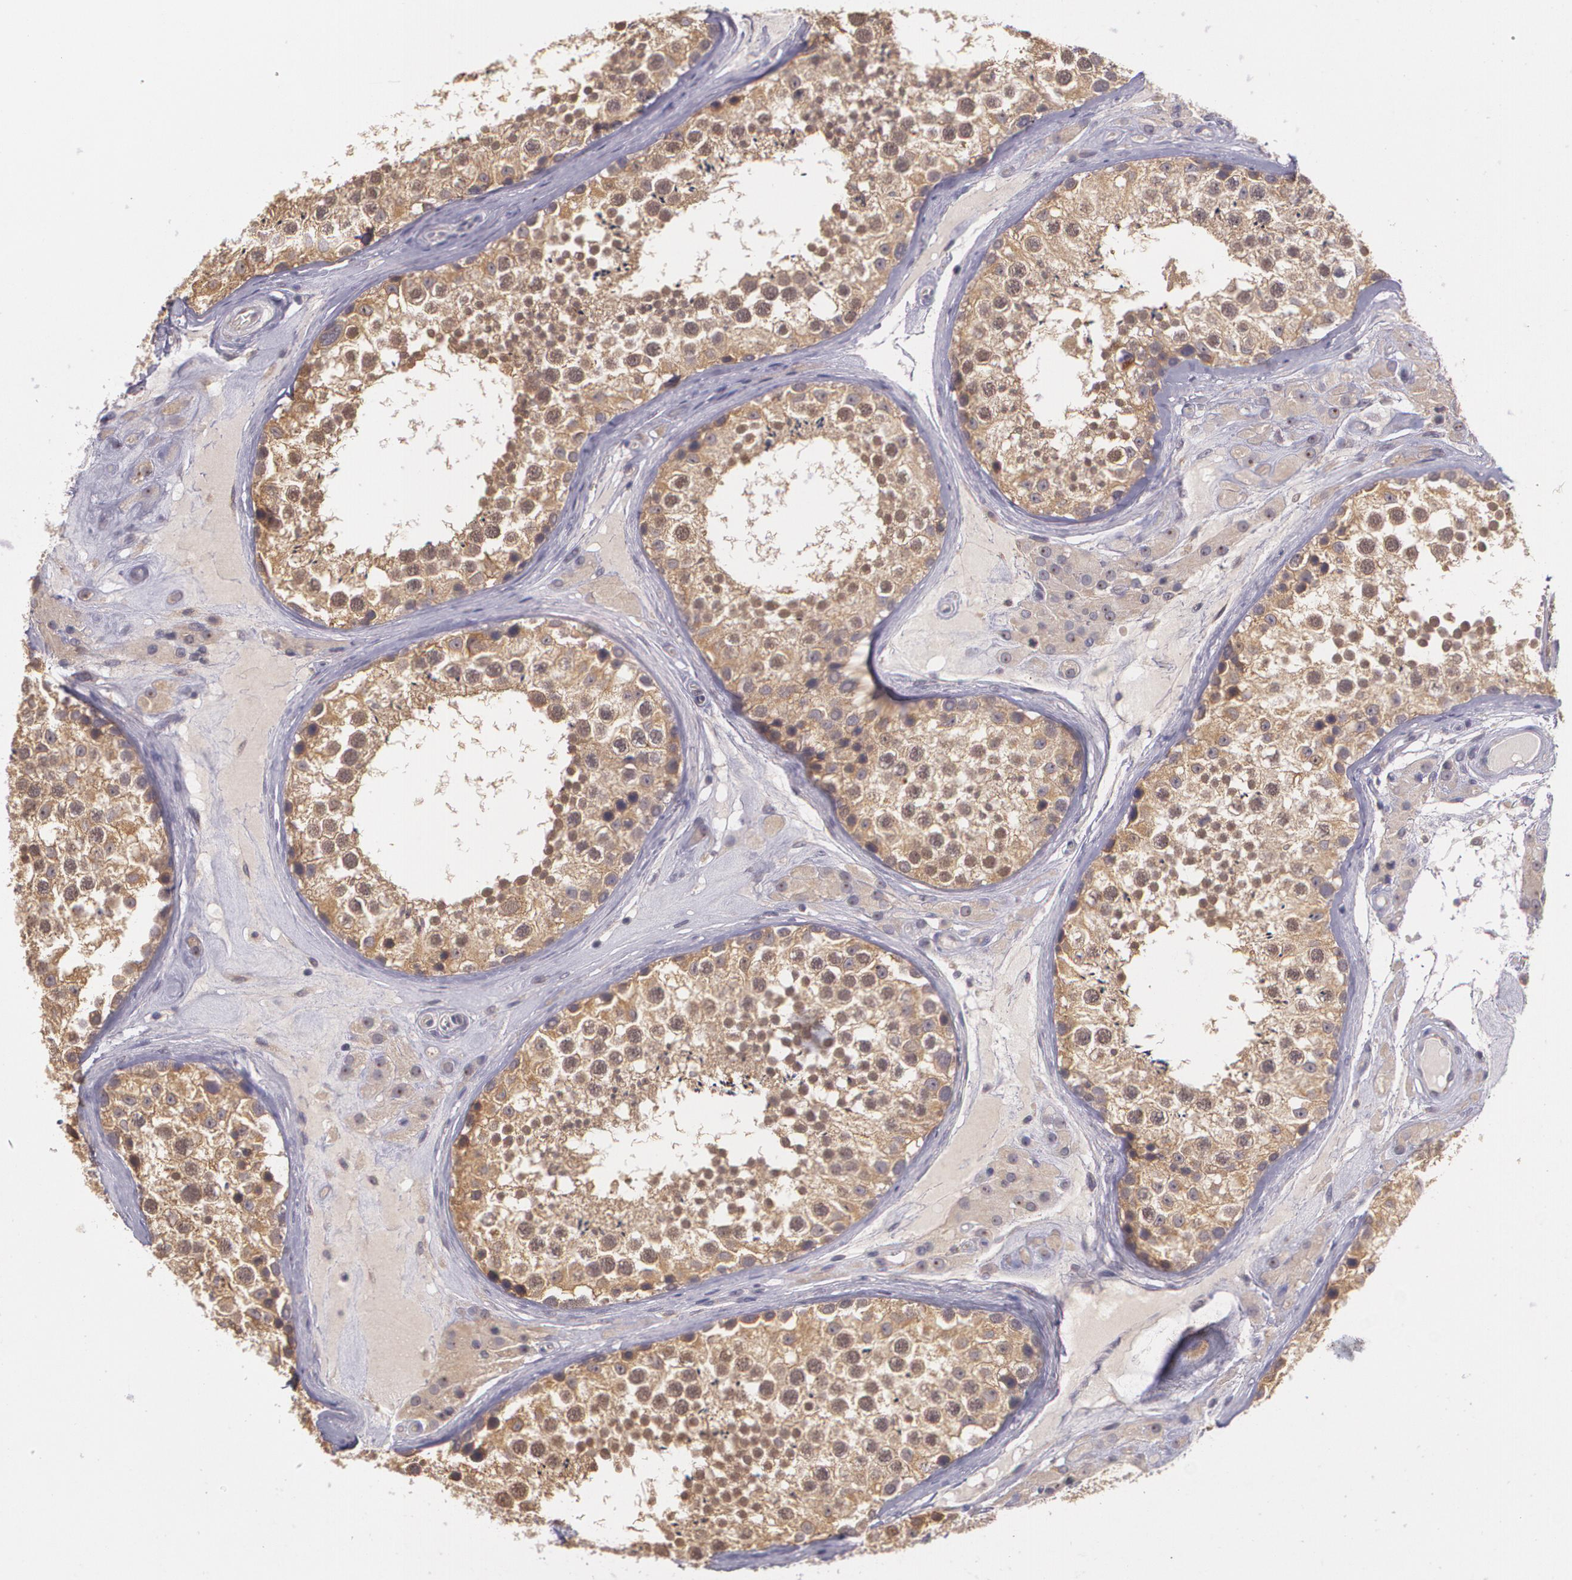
{"staining": {"intensity": "moderate", "quantity": ">75%", "location": "cytoplasmic/membranous"}, "tissue": "testis", "cell_type": "Cells in seminiferous ducts", "image_type": "normal", "snomed": [{"axis": "morphology", "description": "Normal tissue, NOS"}, {"axis": "topography", "description": "Testis"}], "caption": "This photomicrograph displays normal testis stained with IHC to label a protein in brown. The cytoplasmic/membranous of cells in seminiferous ducts show moderate positivity for the protein. Nuclei are counter-stained blue.", "gene": "CCL17", "patient": {"sex": "male", "age": 46}}